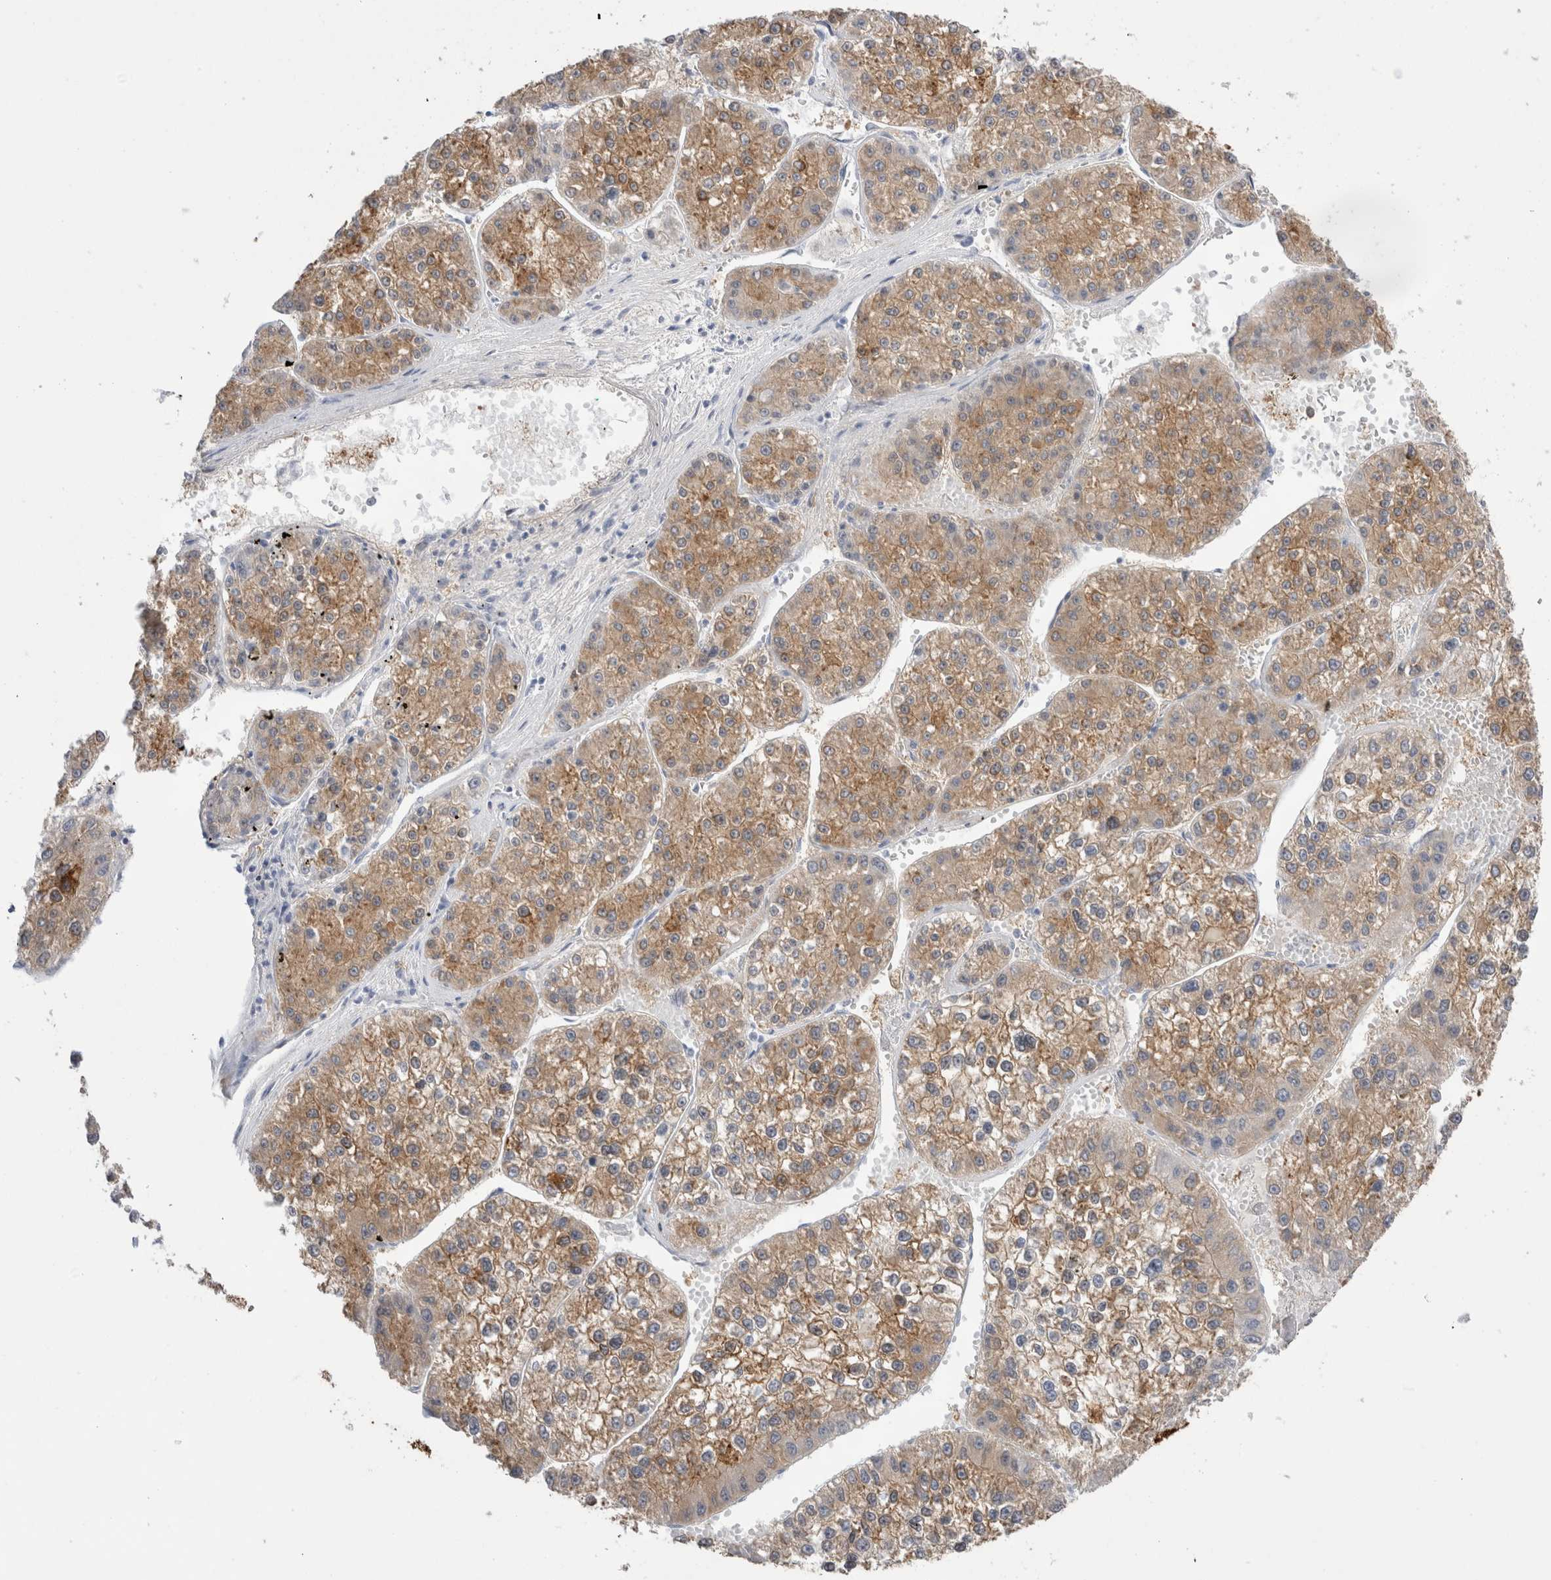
{"staining": {"intensity": "moderate", "quantity": "25%-75%", "location": "cytoplasmic/membranous"}, "tissue": "liver cancer", "cell_type": "Tumor cells", "image_type": "cancer", "snomed": [{"axis": "morphology", "description": "Carcinoma, Hepatocellular, NOS"}, {"axis": "topography", "description": "Liver"}], "caption": "Hepatocellular carcinoma (liver) stained with a protein marker exhibits moderate staining in tumor cells.", "gene": "NAPEPLD", "patient": {"sex": "female", "age": 73}}